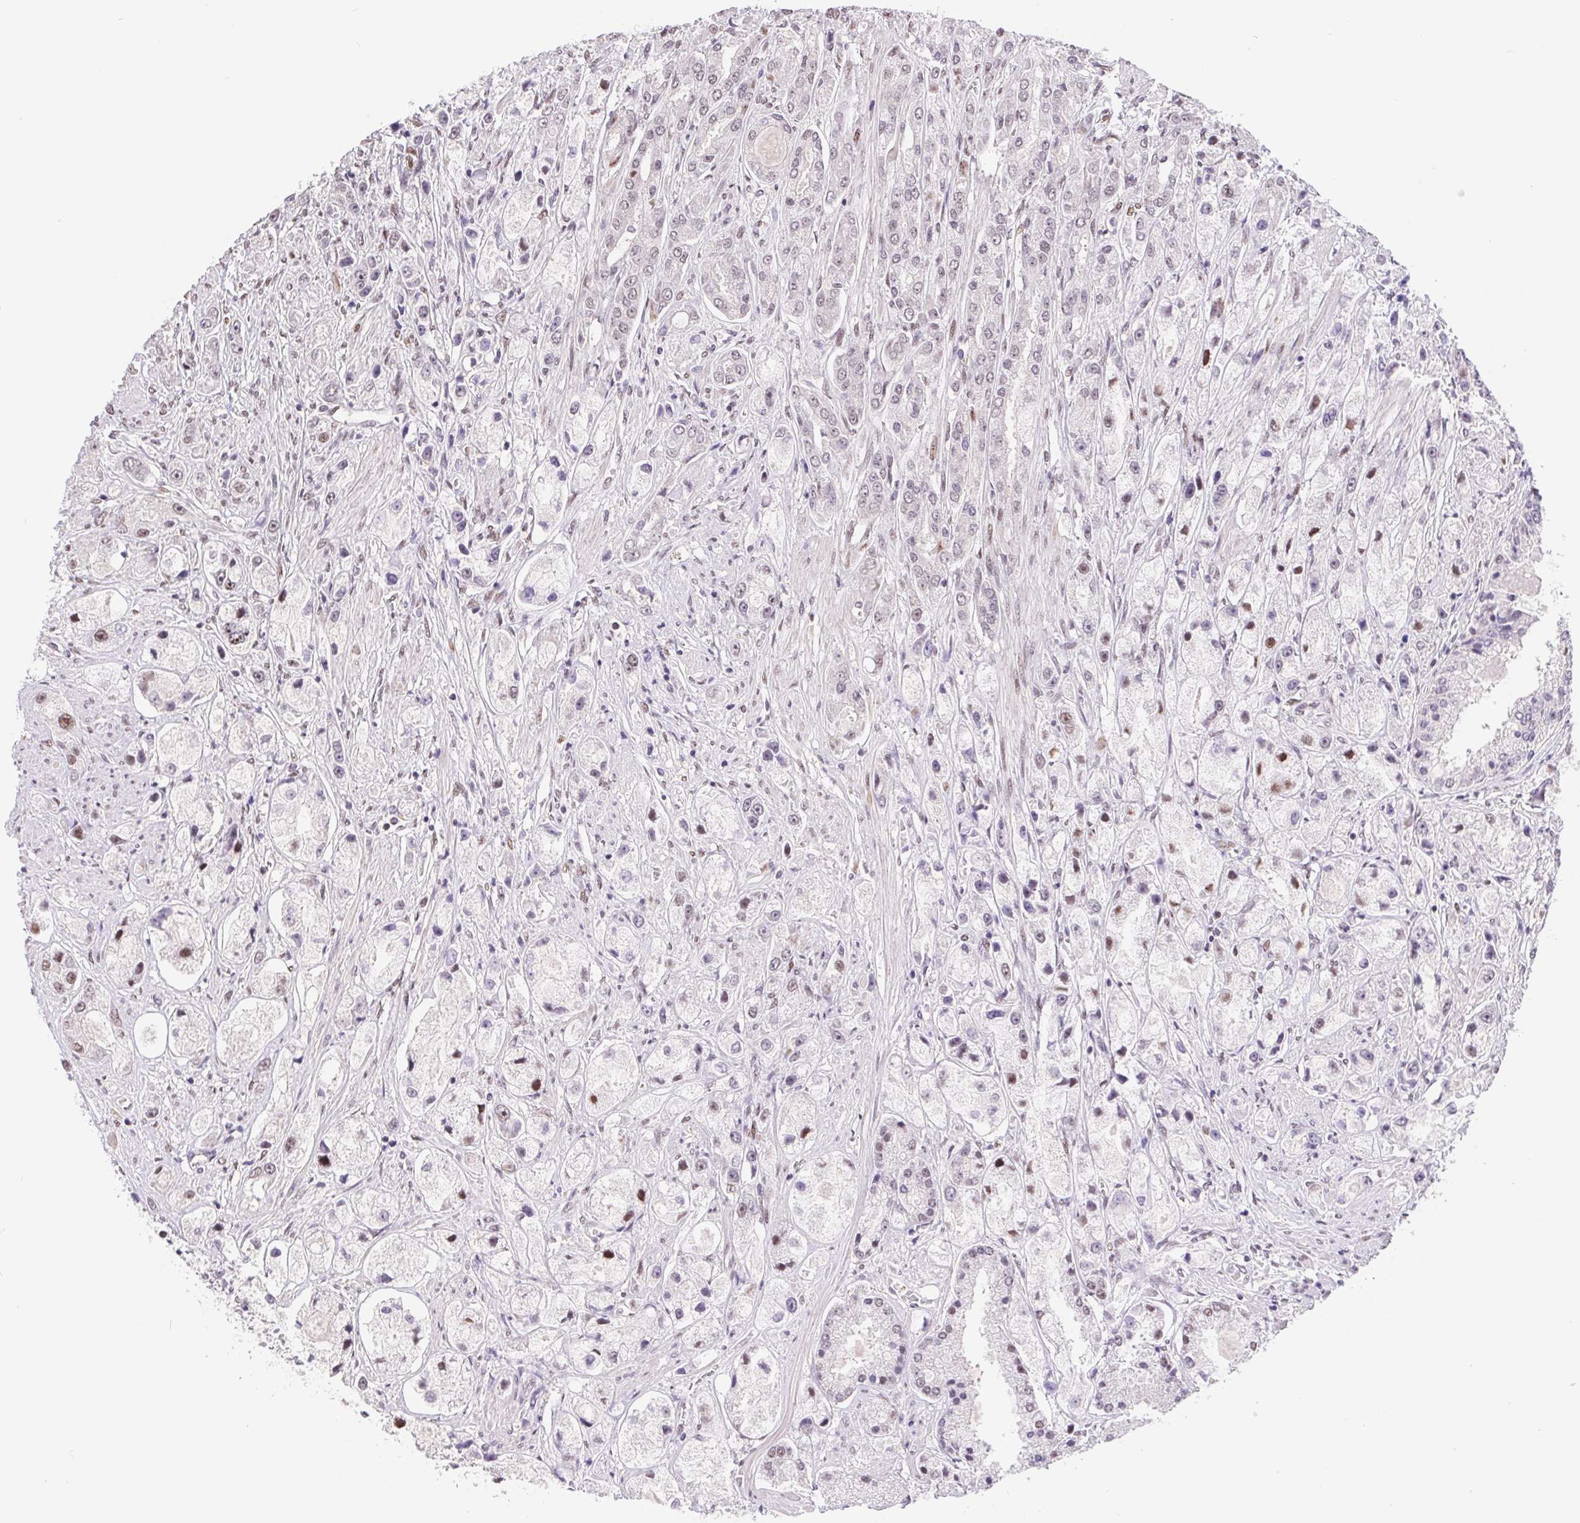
{"staining": {"intensity": "moderate", "quantity": "<25%", "location": "nuclear"}, "tissue": "prostate cancer", "cell_type": "Tumor cells", "image_type": "cancer", "snomed": [{"axis": "morphology", "description": "Adenocarcinoma, High grade"}, {"axis": "topography", "description": "Prostate"}], "caption": "This is a micrograph of immunohistochemistry (IHC) staining of prostate cancer (adenocarcinoma (high-grade)), which shows moderate staining in the nuclear of tumor cells.", "gene": "CAND1", "patient": {"sex": "male", "age": 67}}